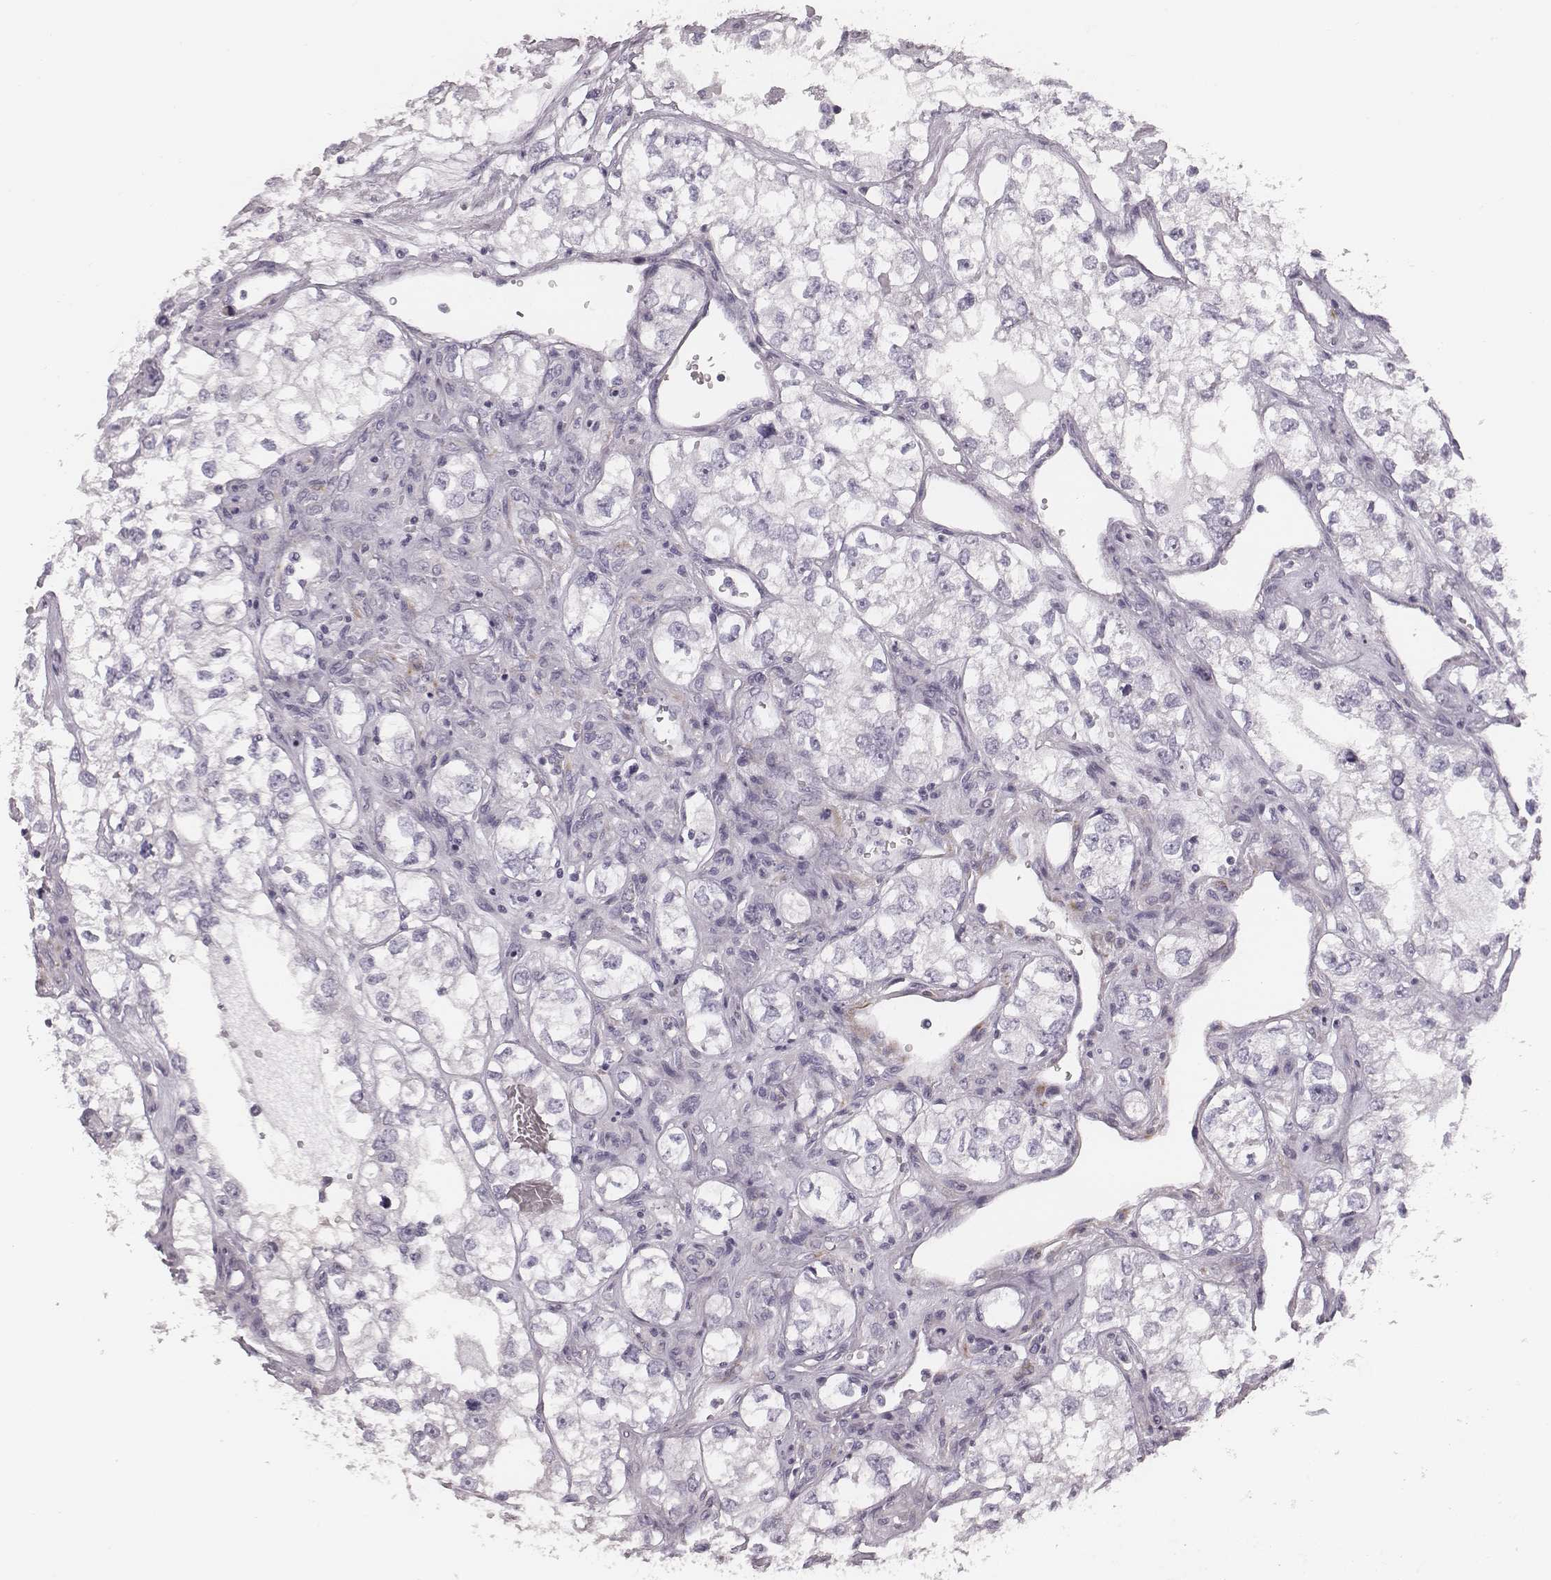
{"staining": {"intensity": "negative", "quantity": "none", "location": "none"}, "tissue": "renal cancer", "cell_type": "Tumor cells", "image_type": "cancer", "snomed": [{"axis": "morphology", "description": "Adenocarcinoma, NOS"}, {"axis": "topography", "description": "Kidney"}], "caption": "DAB immunohistochemical staining of human adenocarcinoma (renal) exhibits no significant expression in tumor cells. (DAB (3,3'-diaminobenzidine) immunohistochemistry with hematoxylin counter stain).", "gene": "SPA17", "patient": {"sex": "female", "age": 59}}